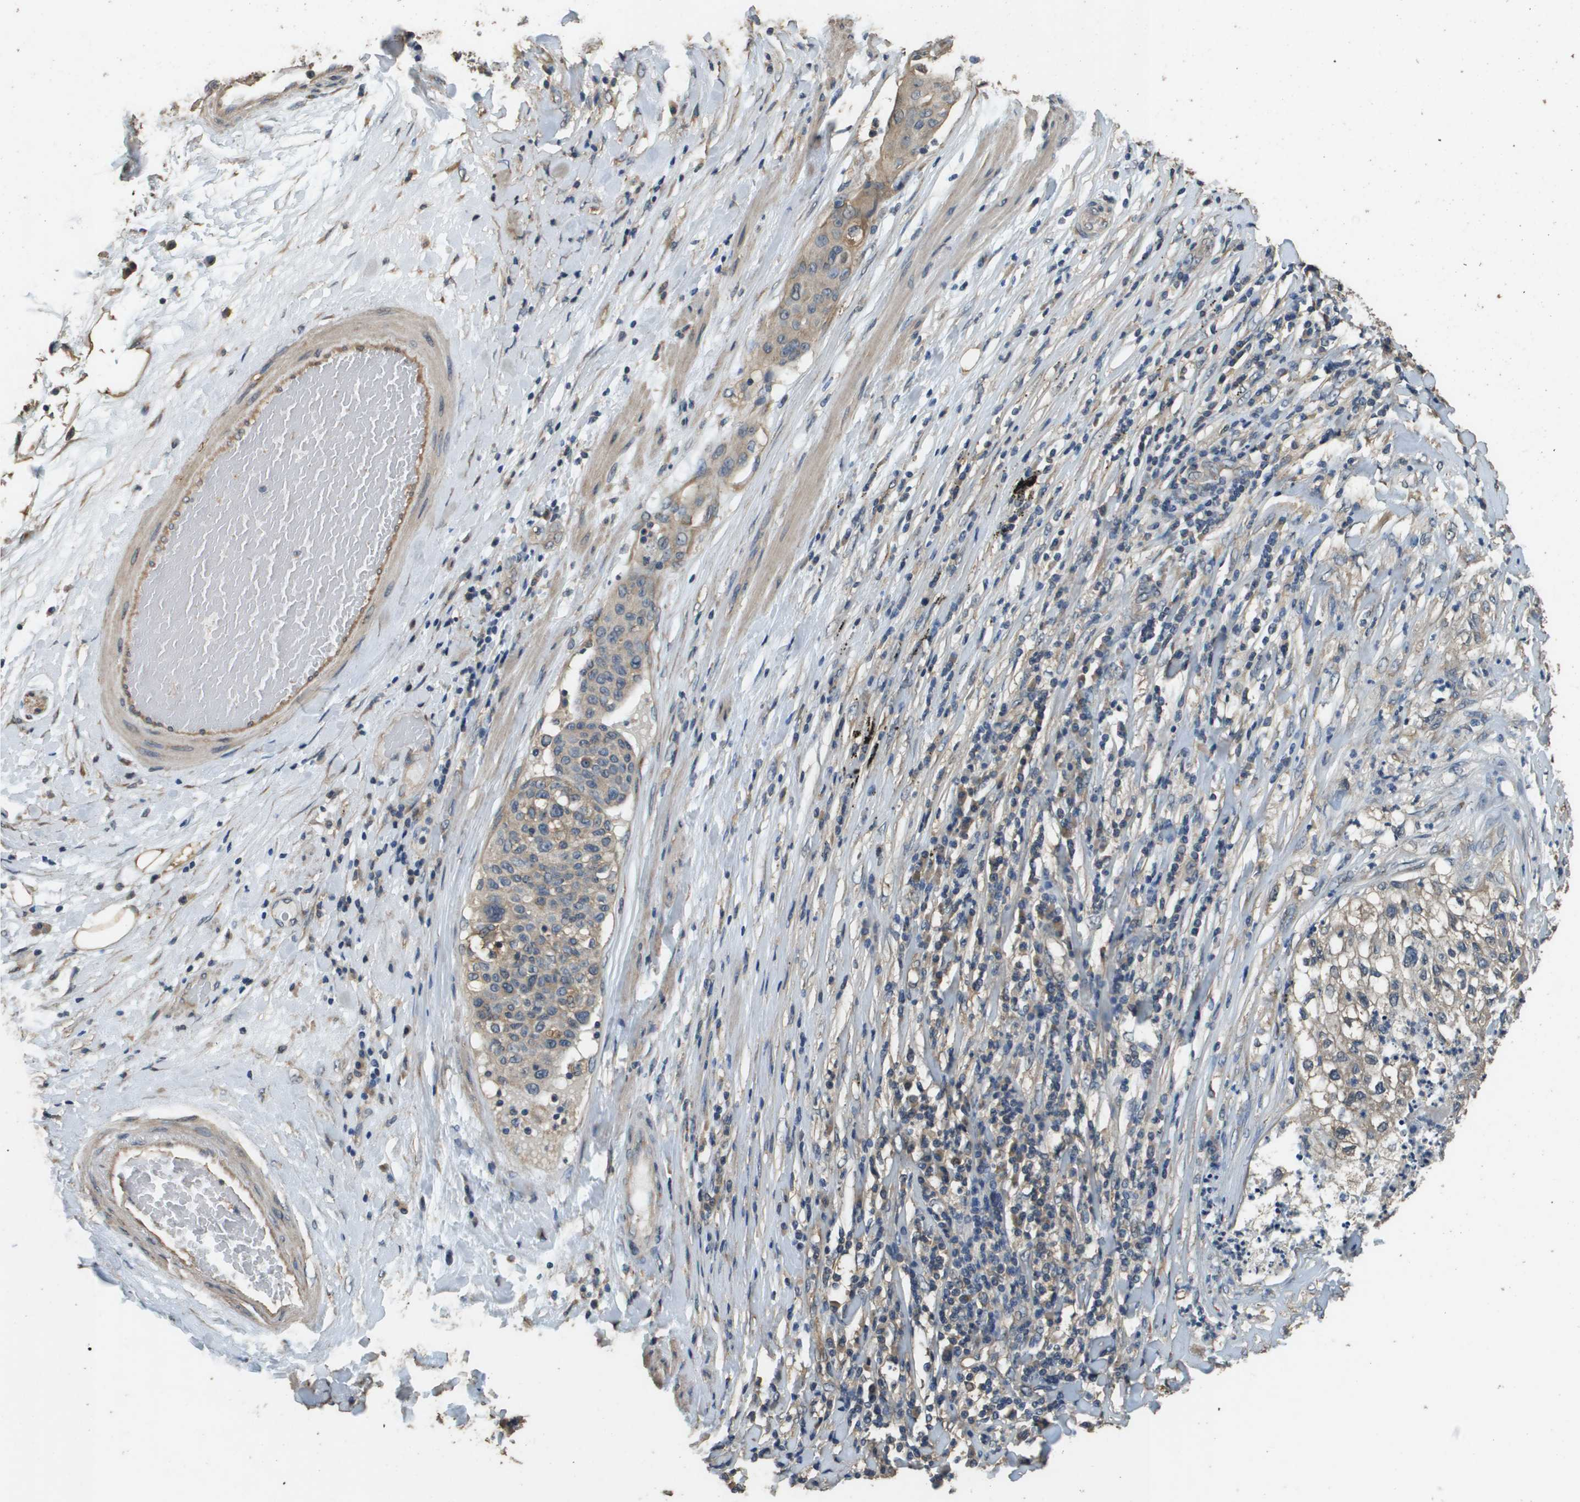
{"staining": {"intensity": "weak", "quantity": "25%-75%", "location": "cytoplasmic/membranous"}, "tissue": "lung cancer", "cell_type": "Tumor cells", "image_type": "cancer", "snomed": [{"axis": "morphology", "description": "Inflammation, NOS"}, {"axis": "morphology", "description": "Squamous cell carcinoma, NOS"}, {"axis": "topography", "description": "Lymph node"}, {"axis": "topography", "description": "Soft tissue"}, {"axis": "topography", "description": "Lung"}], "caption": "Weak cytoplasmic/membranous protein positivity is appreciated in about 25%-75% of tumor cells in lung squamous cell carcinoma.", "gene": "RAB6B", "patient": {"sex": "male", "age": 66}}